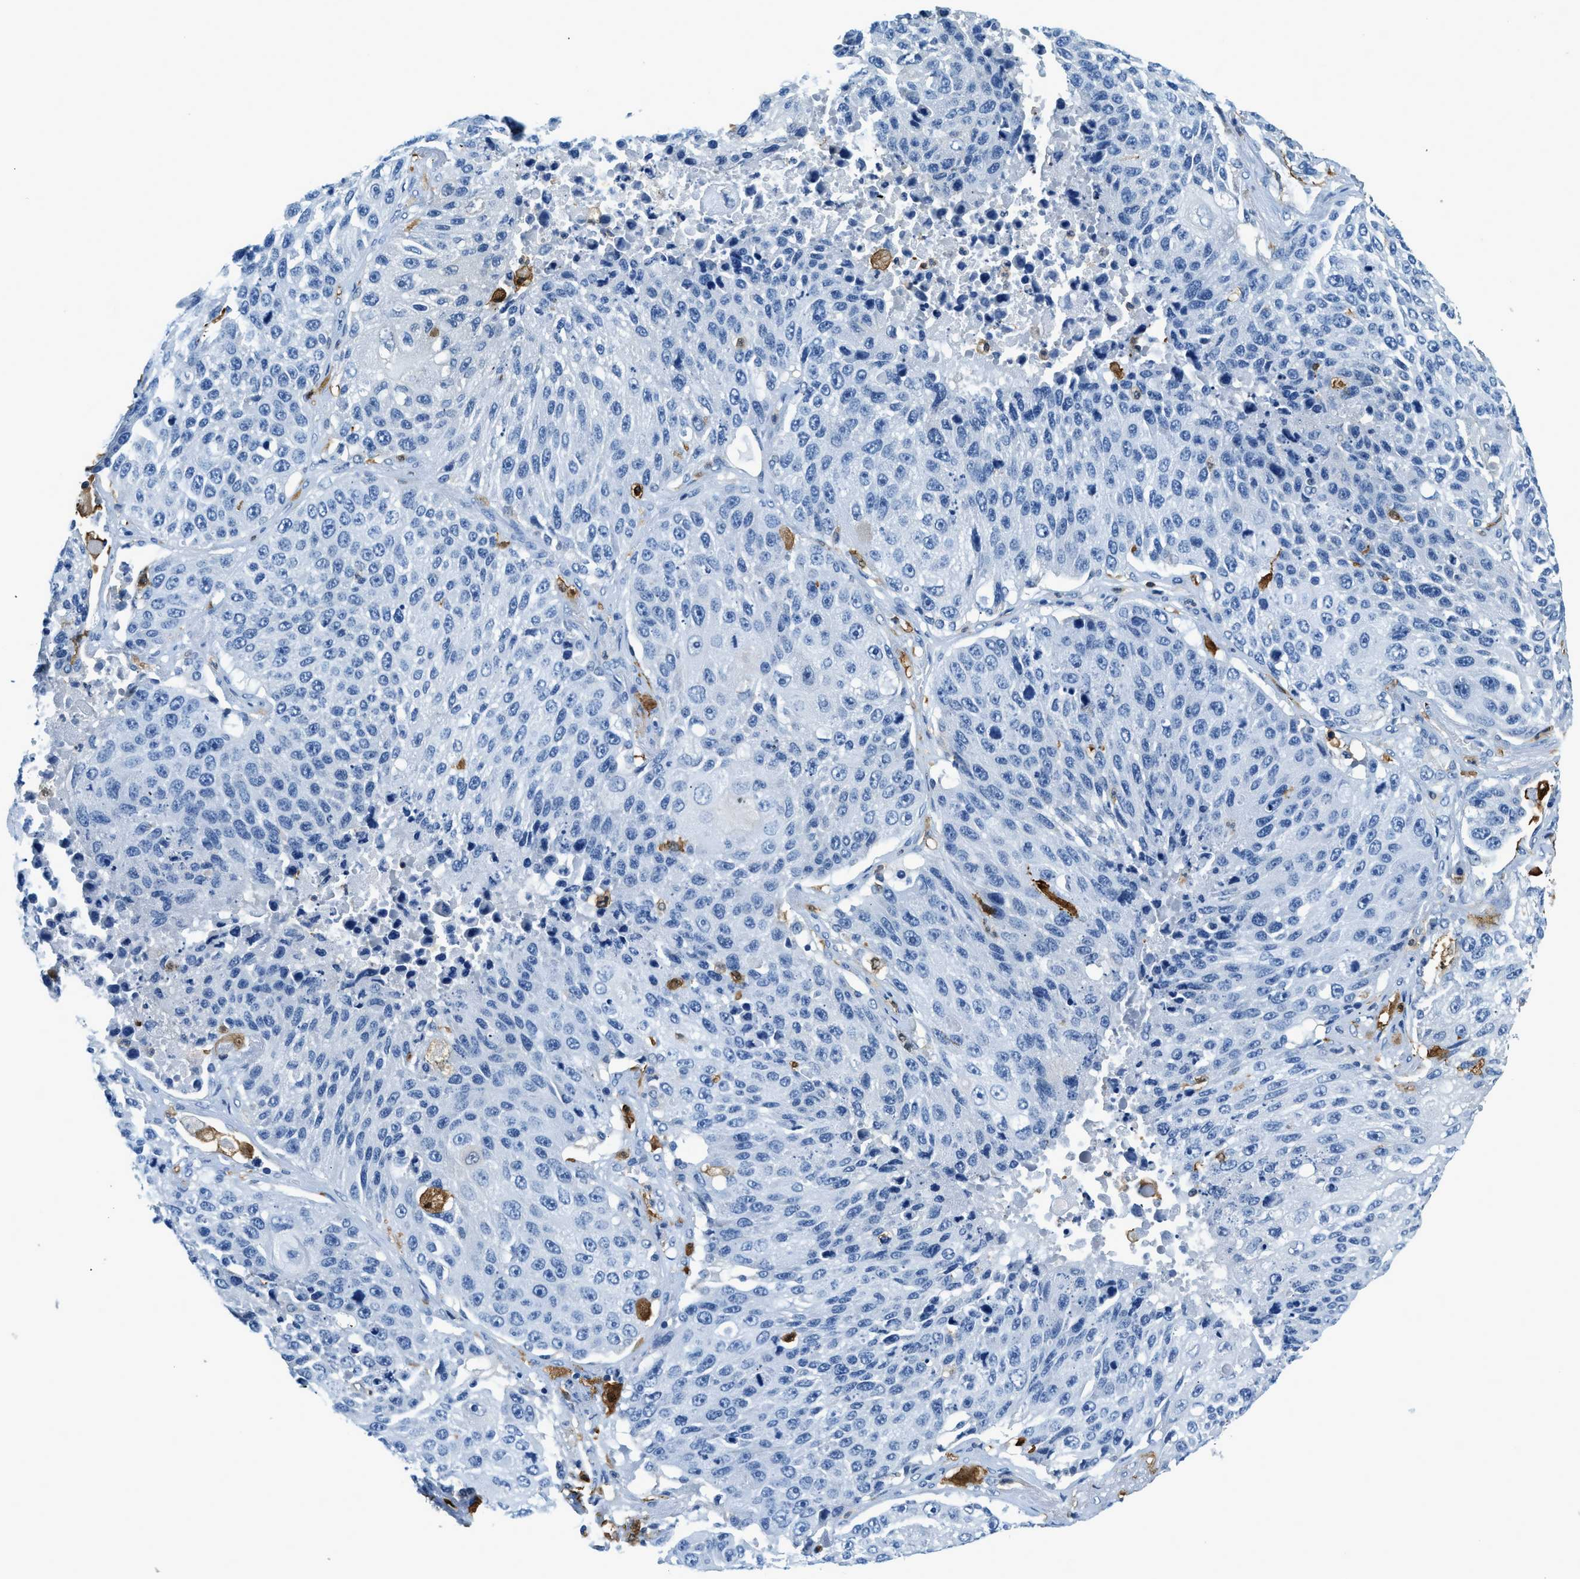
{"staining": {"intensity": "negative", "quantity": "none", "location": "none"}, "tissue": "lung cancer", "cell_type": "Tumor cells", "image_type": "cancer", "snomed": [{"axis": "morphology", "description": "Squamous cell carcinoma, NOS"}, {"axis": "topography", "description": "Lung"}], "caption": "This is an IHC micrograph of human squamous cell carcinoma (lung). There is no expression in tumor cells.", "gene": "CAPG", "patient": {"sex": "male", "age": 61}}